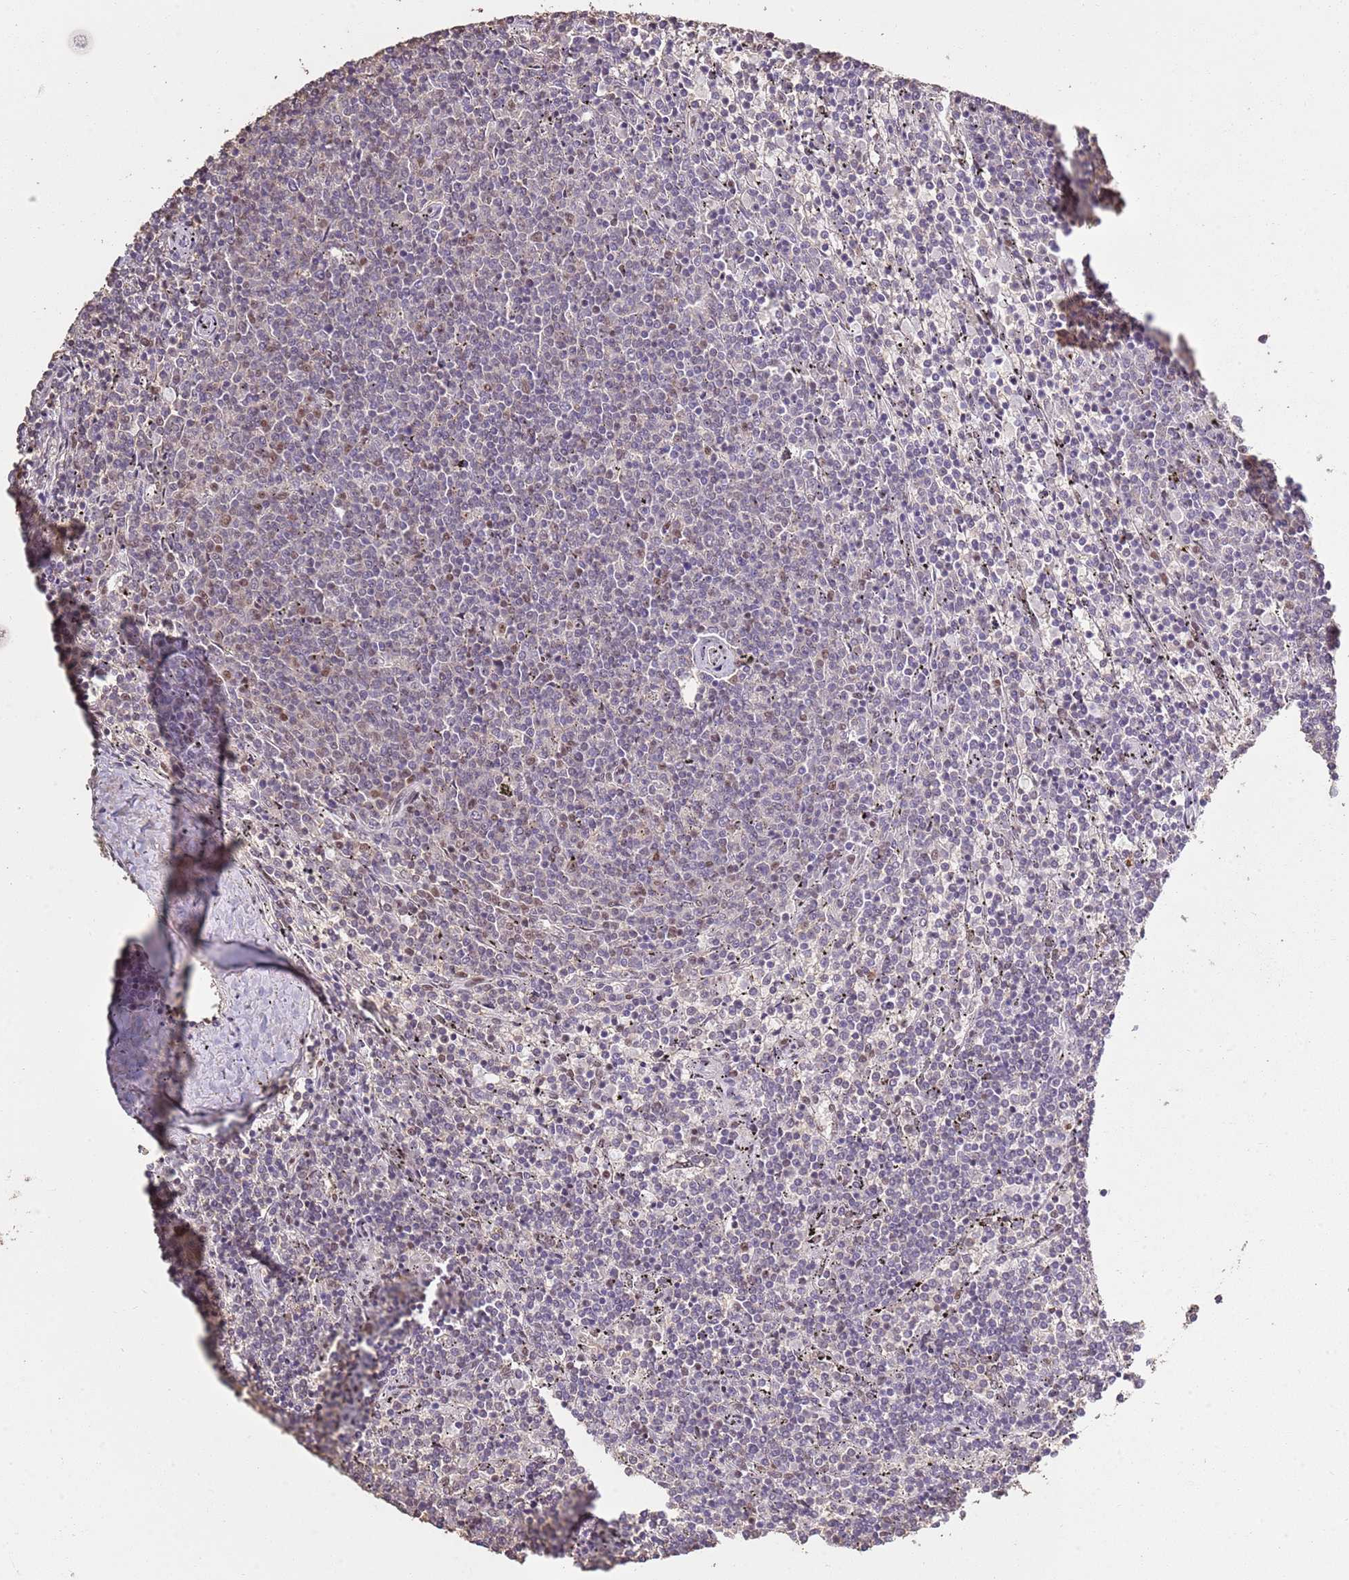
{"staining": {"intensity": "negative", "quantity": "none", "location": "none"}, "tissue": "lymphoma", "cell_type": "Tumor cells", "image_type": "cancer", "snomed": [{"axis": "morphology", "description": "Malignant lymphoma, non-Hodgkin's type, Low grade"}, {"axis": "topography", "description": "Spleen"}], "caption": "This is an IHC photomicrograph of lymphoma. There is no expression in tumor cells.", "gene": "ARL14EP", "patient": {"sex": "female", "age": 50}}